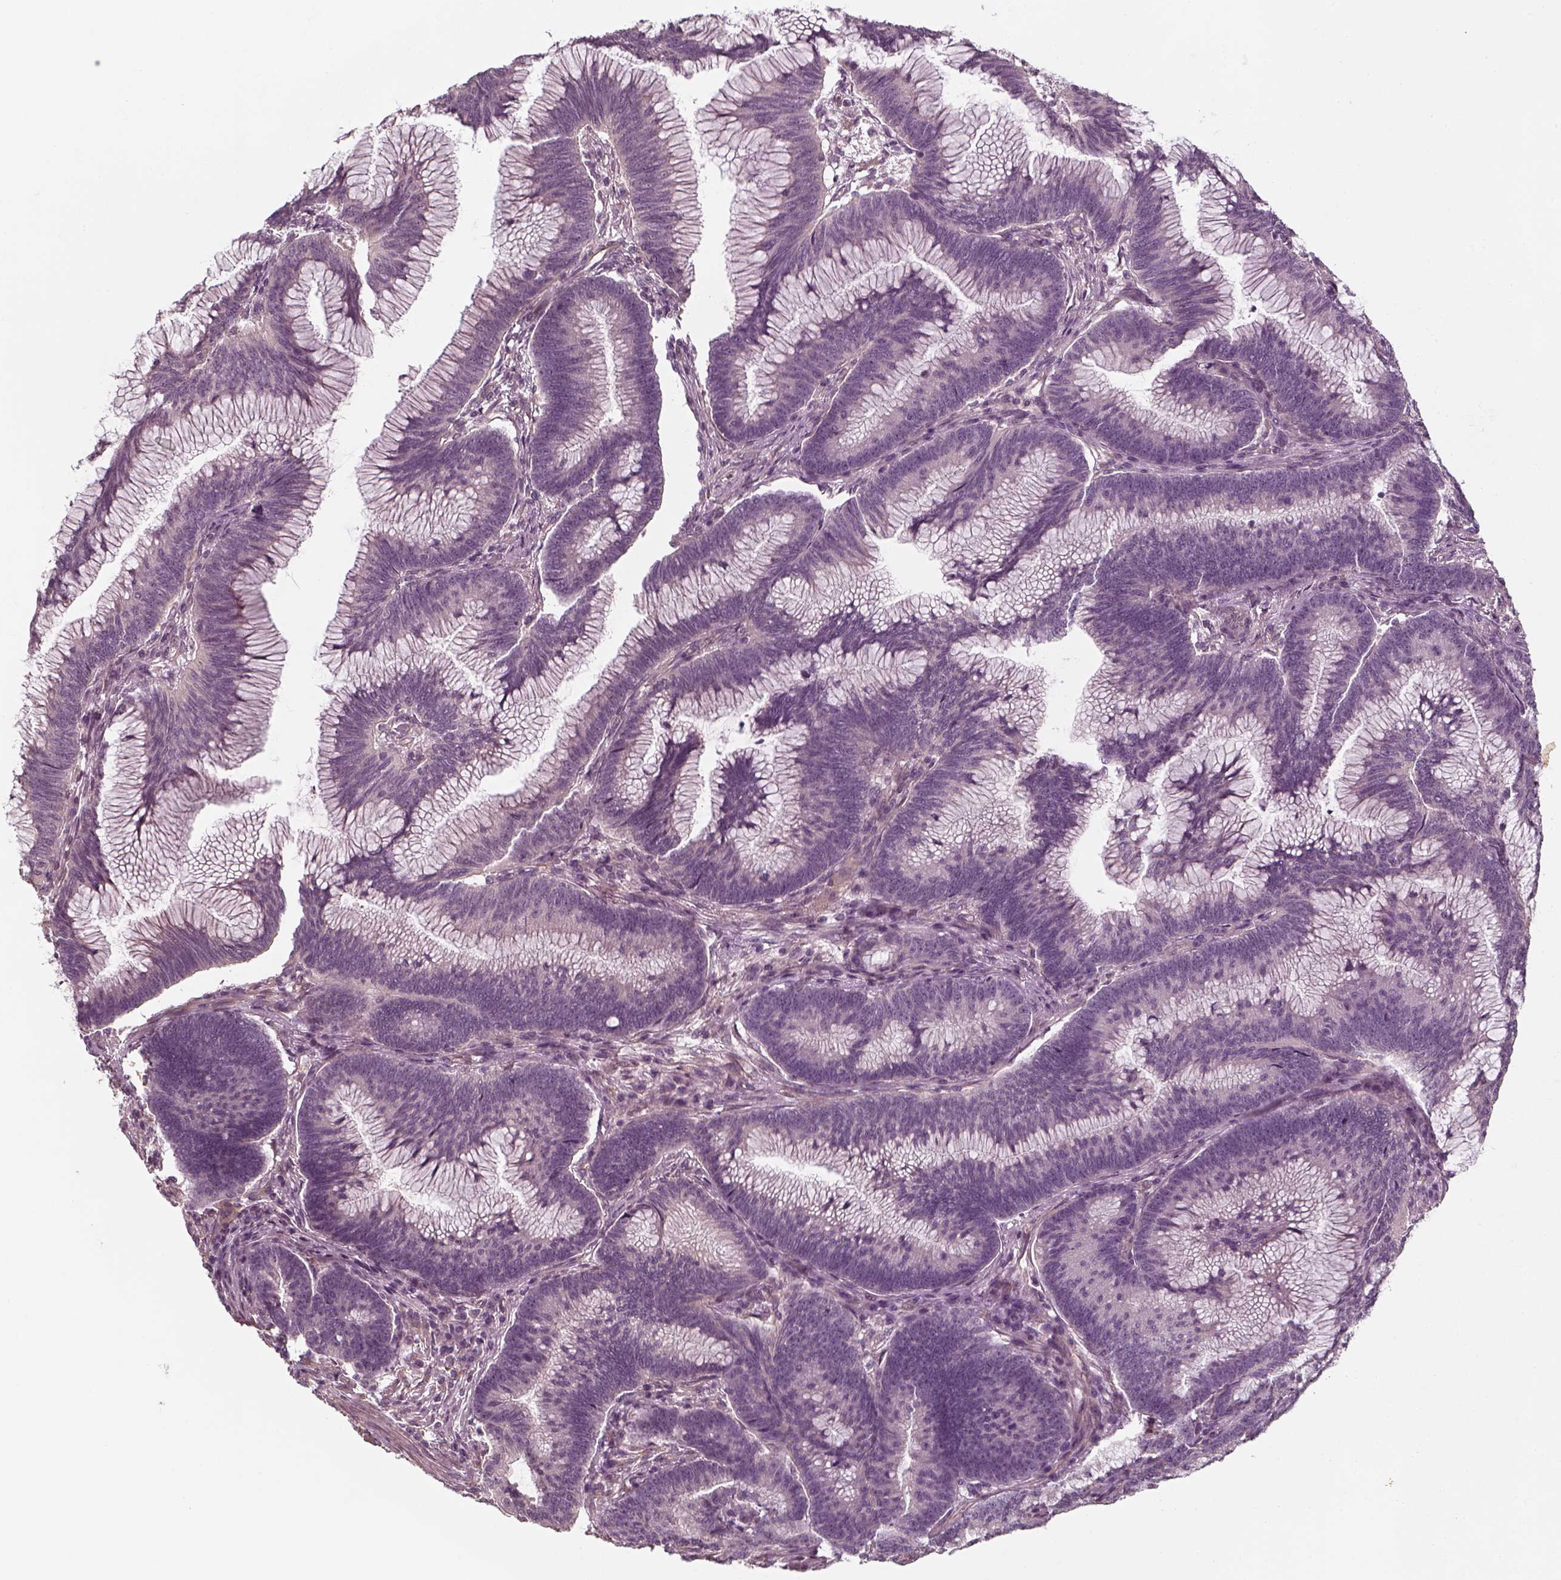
{"staining": {"intensity": "negative", "quantity": "none", "location": "none"}, "tissue": "colorectal cancer", "cell_type": "Tumor cells", "image_type": "cancer", "snomed": [{"axis": "morphology", "description": "Adenocarcinoma, NOS"}, {"axis": "topography", "description": "Colon"}], "caption": "Immunohistochemical staining of colorectal cancer (adenocarcinoma) displays no significant expression in tumor cells.", "gene": "LAMB2", "patient": {"sex": "female", "age": 78}}